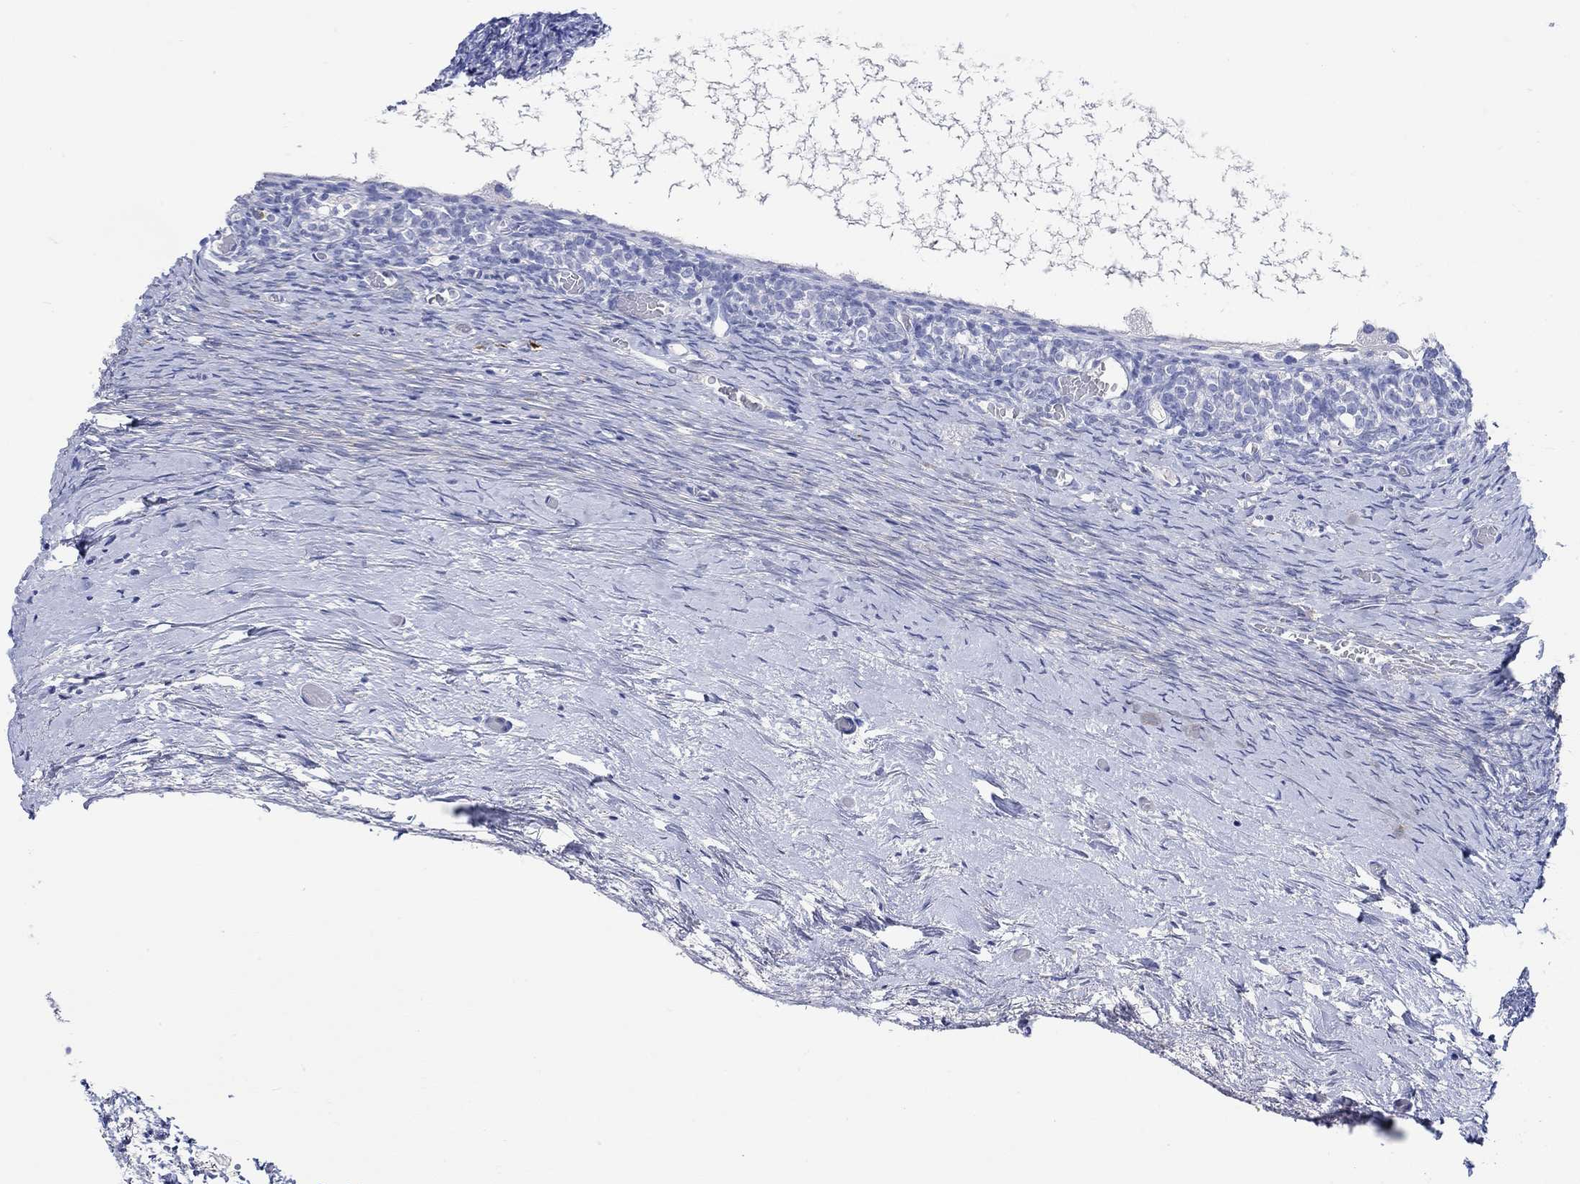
{"staining": {"intensity": "negative", "quantity": "none", "location": "none"}, "tissue": "ovary", "cell_type": "Follicle cells", "image_type": "normal", "snomed": [{"axis": "morphology", "description": "Normal tissue, NOS"}, {"axis": "topography", "description": "Ovary"}], "caption": "This is an immunohistochemistry histopathology image of unremarkable ovary. There is no positivity in follicle cells.", "gene": "P2RY6", "patient": {"sex": "female", "age": 39}}